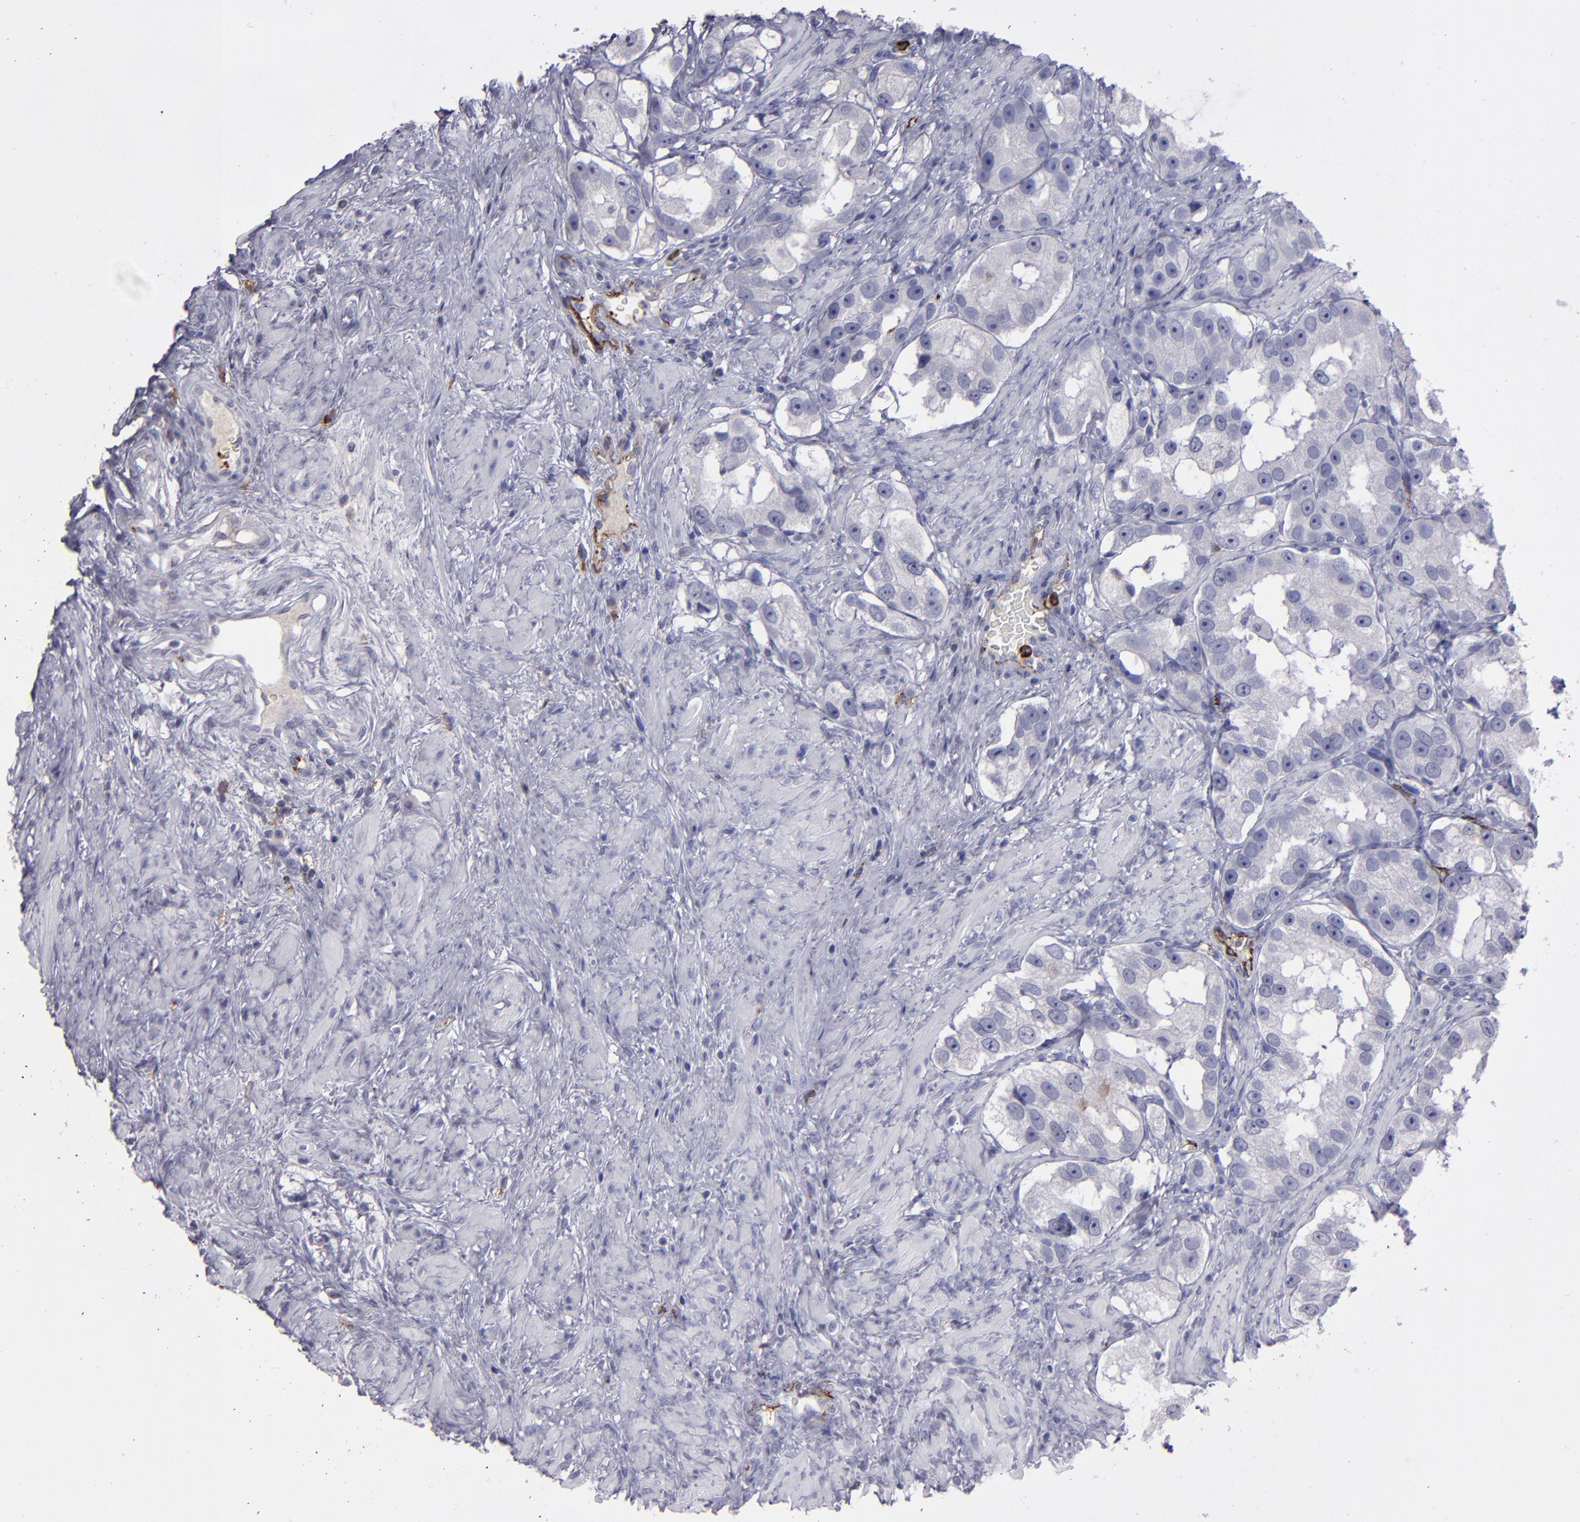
{"staining": {"intensity": "negative", "quantity": "none", "location": "none"}, "tissue": "prostate cancer", "cell_type": "Tumor cells", "image_type": "cancer", "snomed": [{"axis": "morphology", "description": "Adenocarcinoma, High grade"}, {"axis": "topography", "description": "Prostate"}], "caption": "IHC of human prostate cancer exhibits no positivity in tumor cells.", "gene": "CD36", "patient": {"sex": "male", "age": 63}}